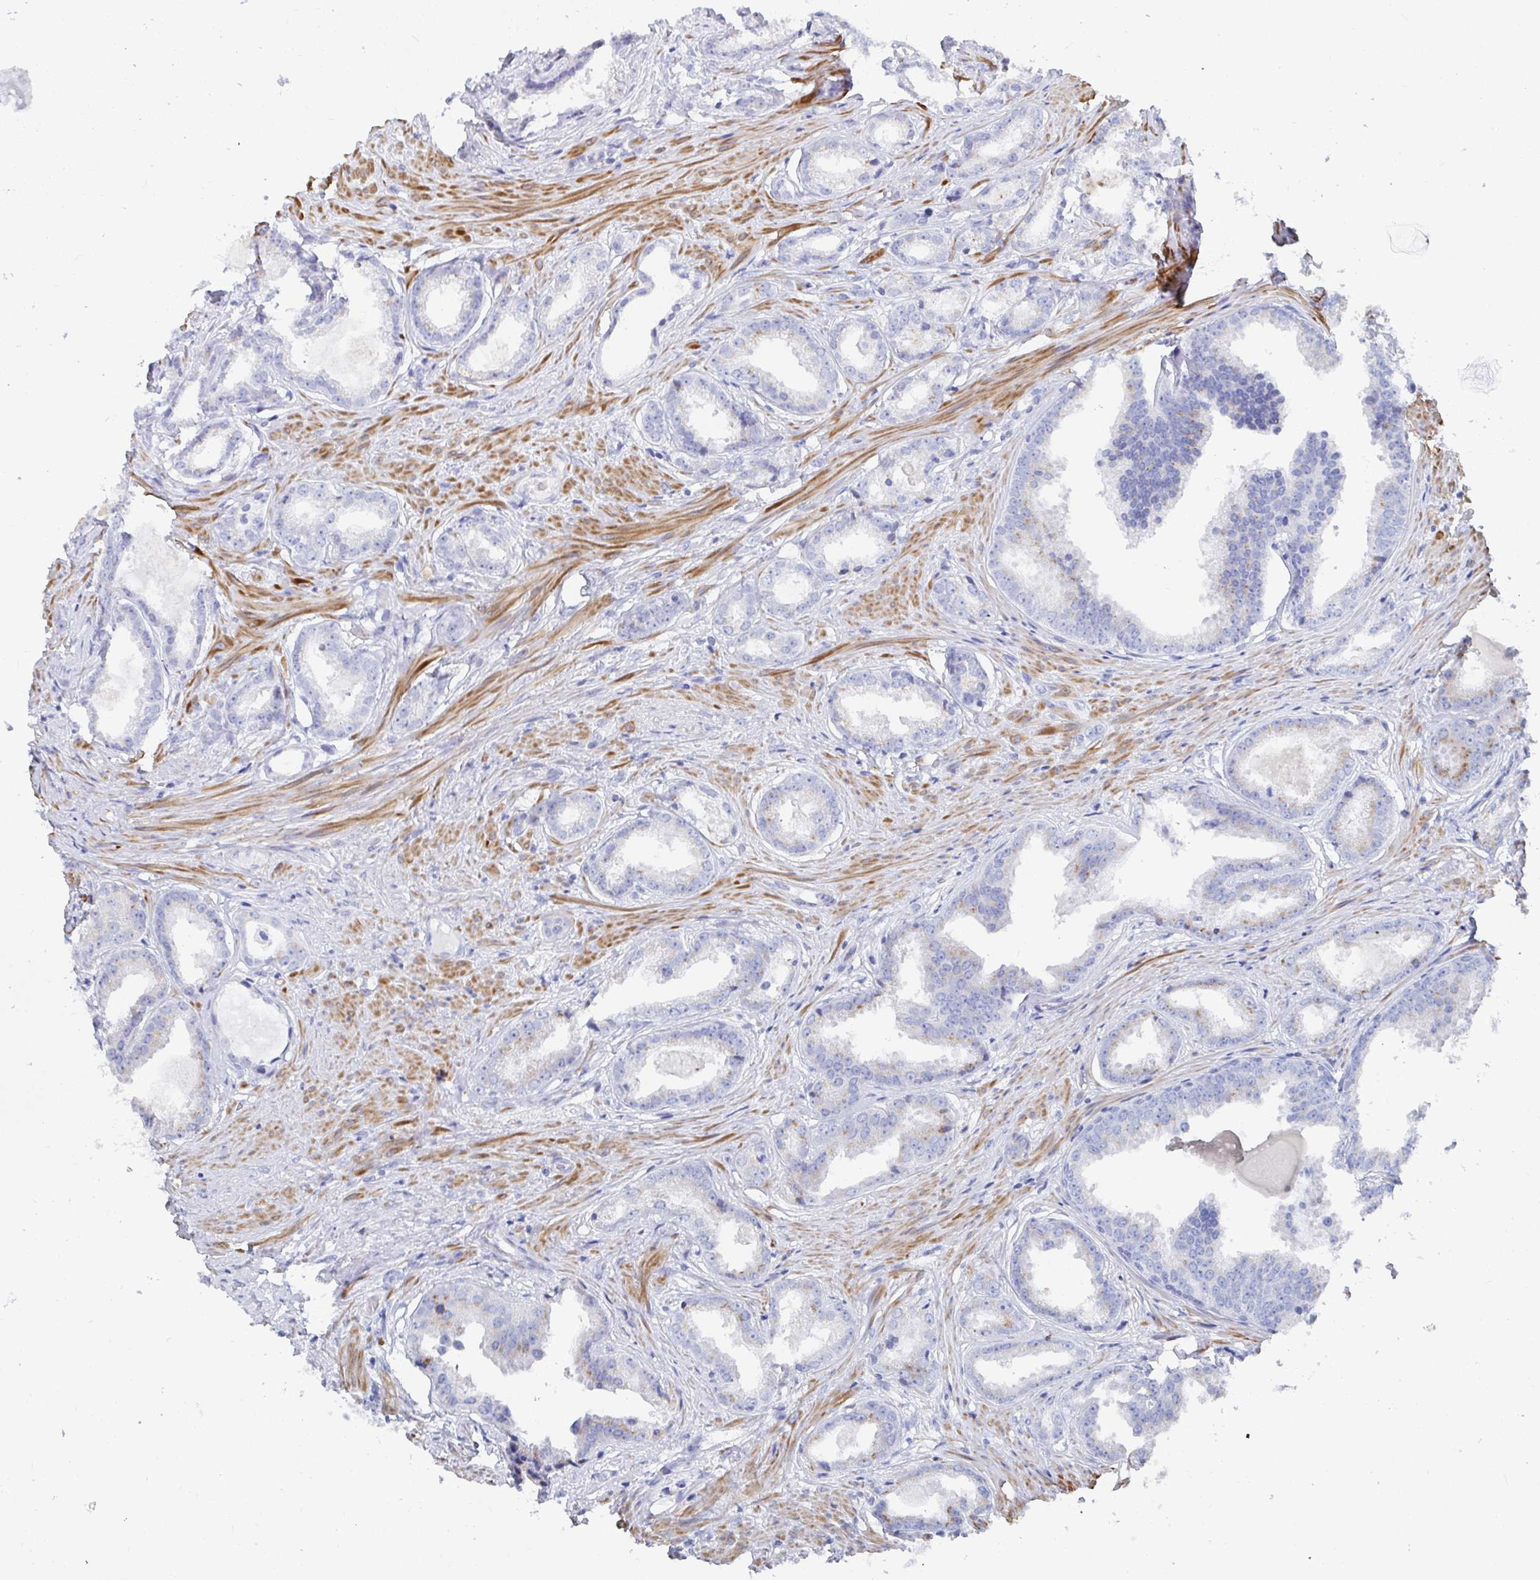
{"staining": {"intensity": "negative", "quantity": "none", "location": "none"}, "tissue": "prostate cancer", "cell_type": "Tumor cells", "image_type": "cancer", "snomed": [{"axis": "morphology", "description": "Adenocarcinoma, Low grade"}, {"axis": "topography", "description": "Prostate"}], "caption": "Immunohistochemistry (IHC) micrograph of neoplastic tissue: adenocarcinoma (low-grade) (prostate) stained with DAB (3,3'-diaminobenzidine) reveals no significant protein staining in tumor cells.", "gene": "ZFP82", "patient": {"sex": "male", "age": 65}}